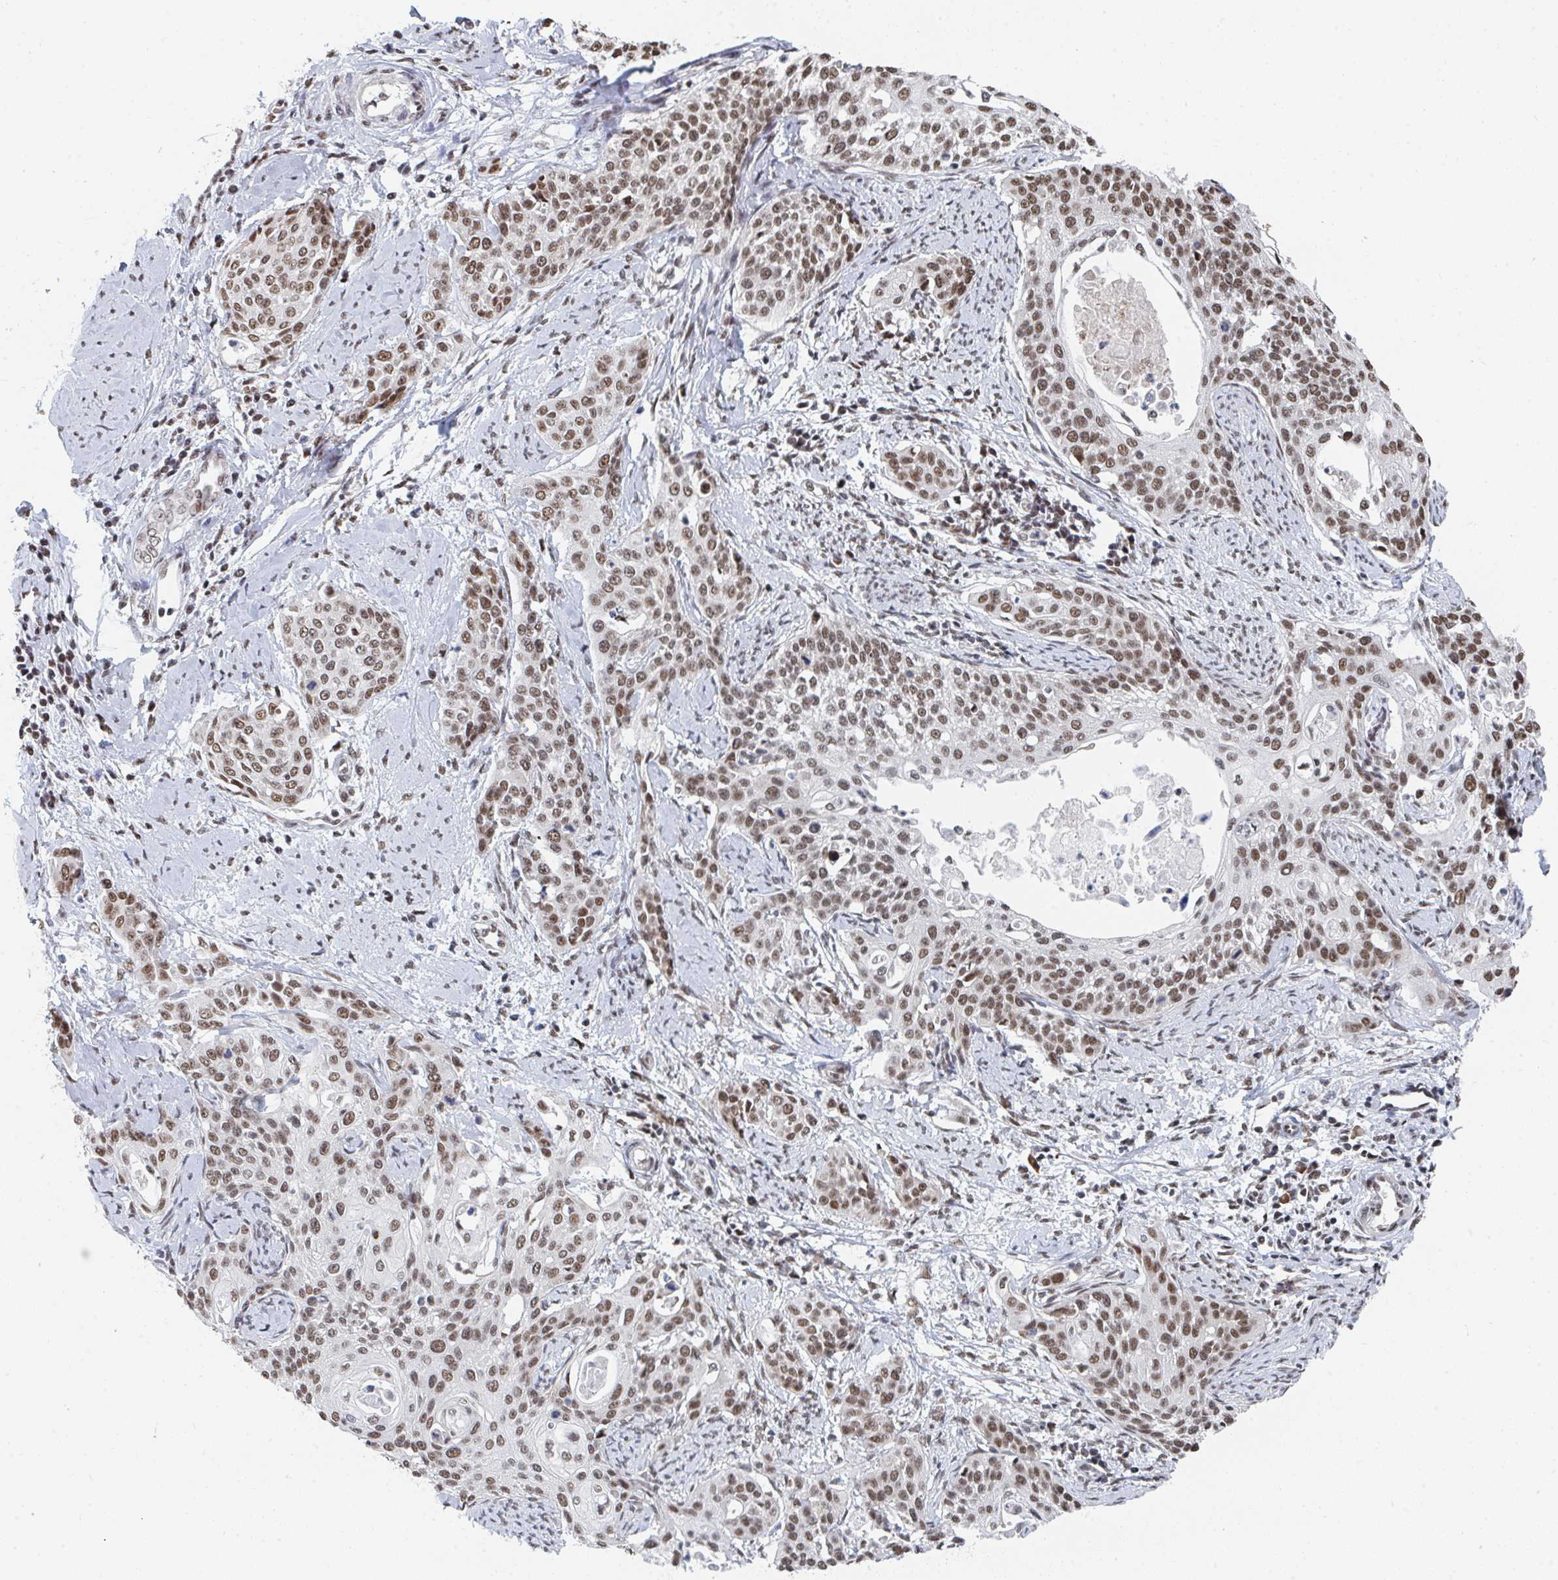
{"staining": {"intensity": "weak", "quantity": ">75%", "location": "nuclear"}, "tissue": "cervical cancer", "cell_type": "Tumor cells", "image_type": "cancer", "snomed": [{"axis": "morphology", "description": "Squamous cell carcinoma, NOS"}, {"axis": "topography", "description": "Cervix"}], "caption": "Immunohistochemistry (IHC) of human cervical squamous cell carcinoma shows low levels of weak nuclear staining in approximately >75% of tumor cells. (DAB (3,3'-diaminobenzidine) IHC, brown staining for protein, blue staining for nuclei).", "gene": "MBNL1", "patient": {"sex": "female", "age": 44}}